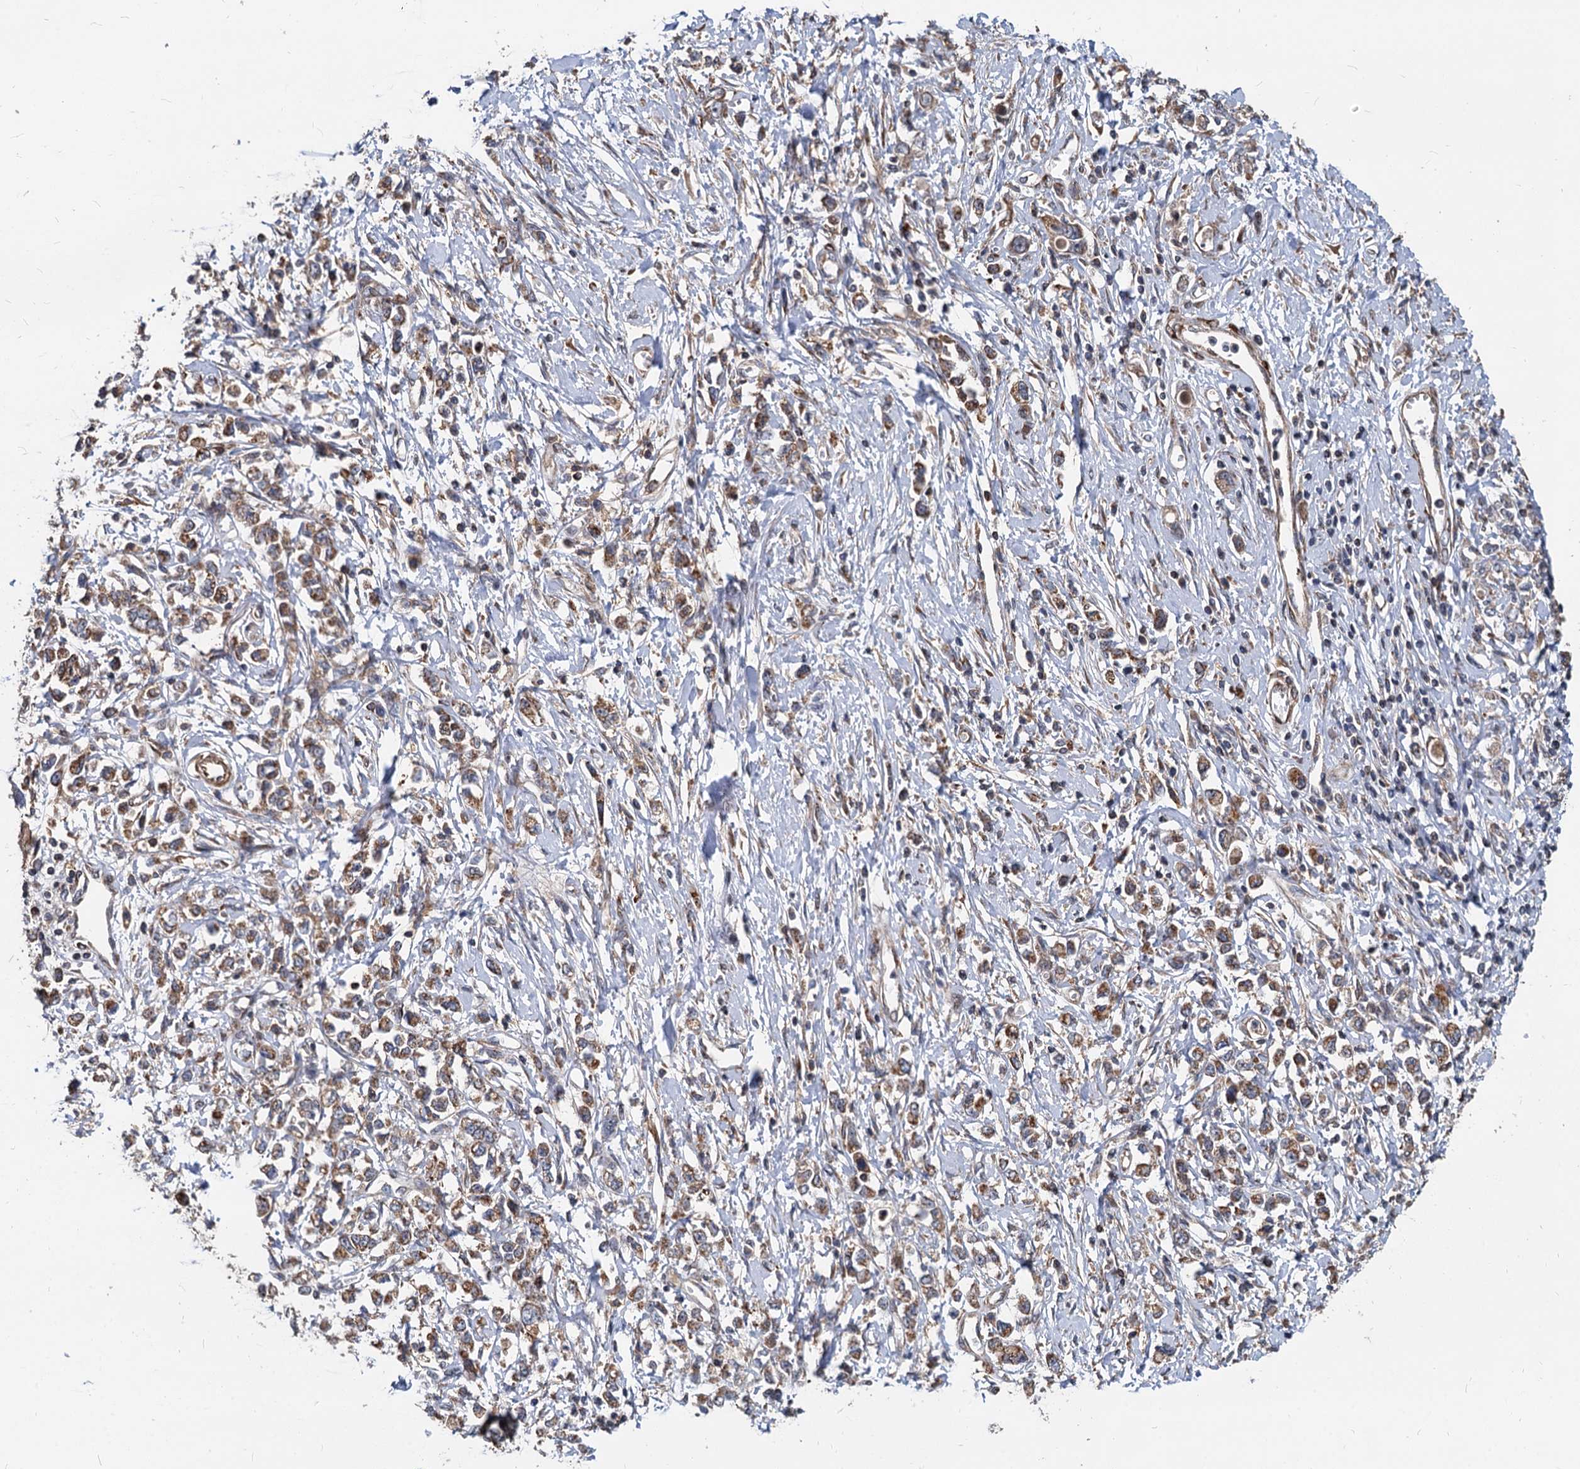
{"staining": {"intensity": "moderate", "quantity": ">75%", "location": "cytoplasmic/membranous"}, "tissue": "stomach cancer", "cell_type": "Tumor cells", "image_type": "cancer", "snomed": [{"axis": "morphology", "description": "Adenocarcinoma, NOS"}, {"axis": "topography", "description": "Stomach"}], "caption": "Moderate cytoplasmic/membranous protein positivity is identified in about >75% of tumor cells in stomach cancer.", "gene": "STIM1", "patient": {"sex": "female", "age": 76}}